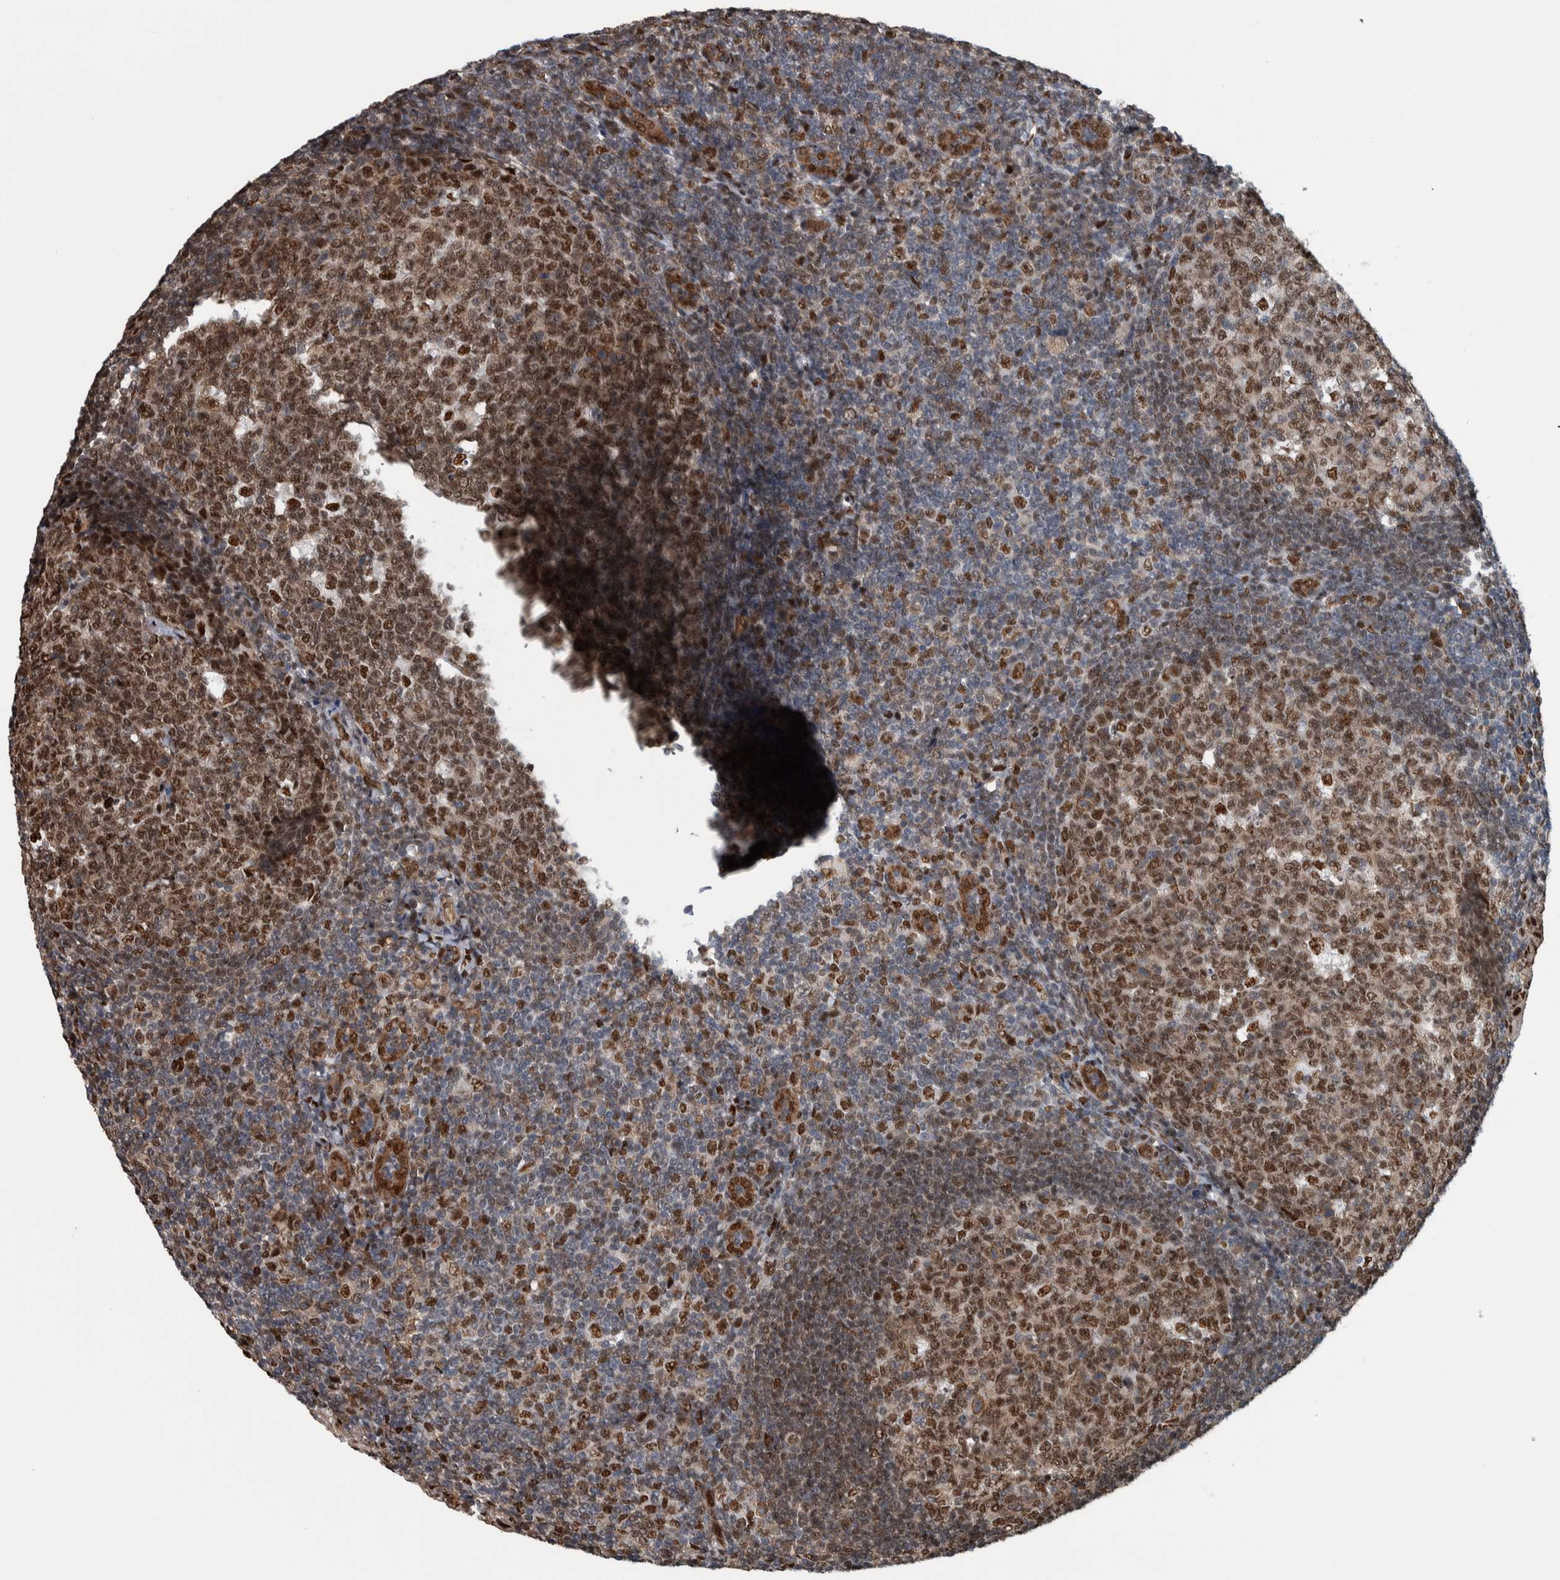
{"staining": {"intensity": "strong", "quantity": ">75%", "location": "nuclear"}, "tissue": "tonsil", "cell_type": "Germinal center cells", "image_type": "normal", "snomed": [{"axis": "morphology", "description": "Normal tissue, NOS"}, {"axis": "topography", "description": "Tonsil"}], "caption": "IHC (DAB) staining of normal tonsil shows strong nuclear protein staining in about >75% of germinal center cells. (DAB IHC, brown staining for protein, blue staining for nuclei).", "gene": "FAM135B", "patient": {"sex": "male", "age": 37}}